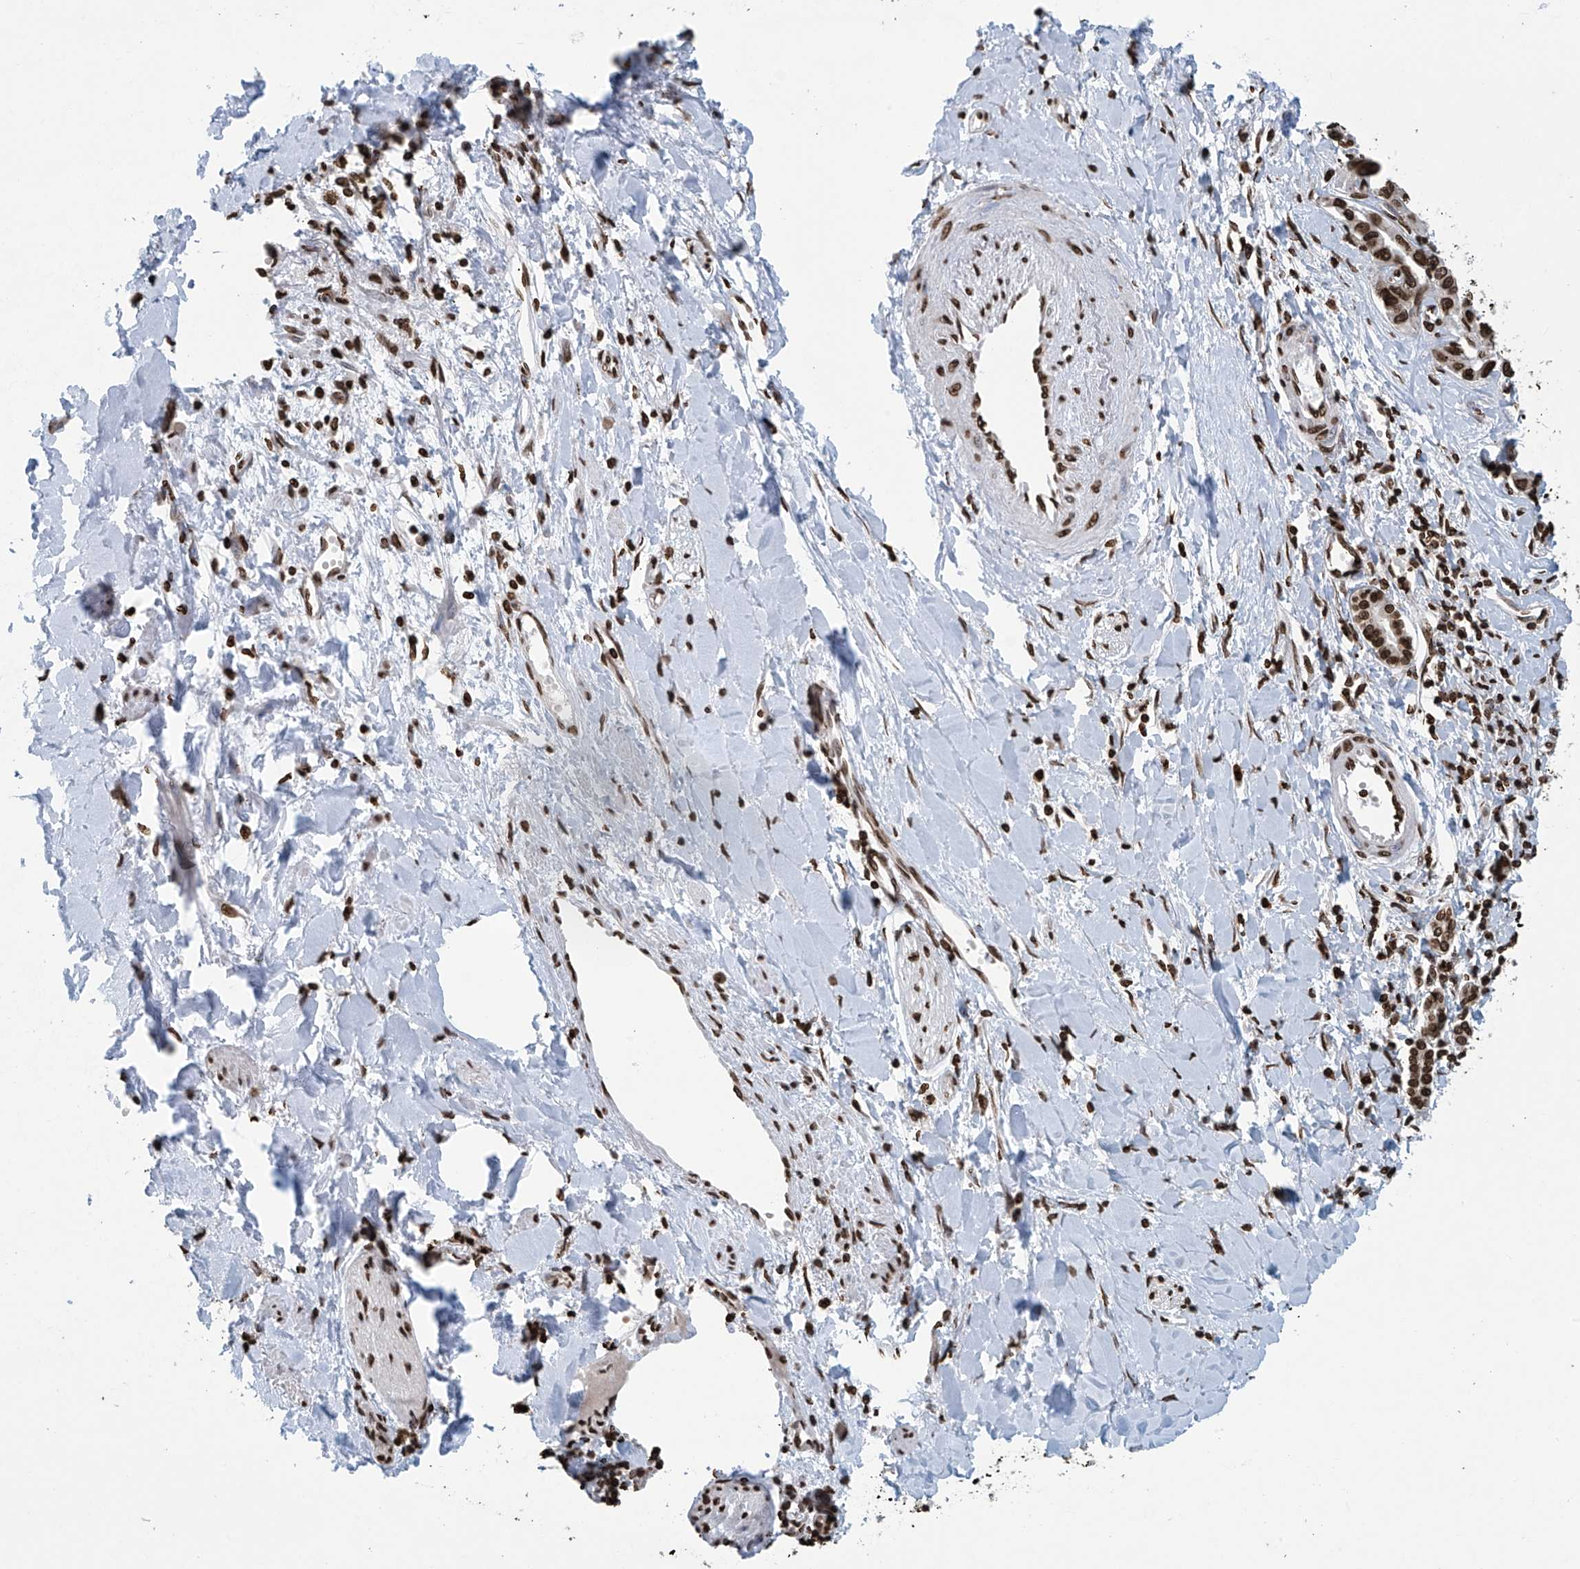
{"staining": {"intensity": "strong", "quantity": ">75%", "location": "nuclear"}, "tissue": "liver cancer", "cell_type": "Tumor cells", "image_type": "cancer", "snomed": [{"axis": "morphology", "description": "Cholangiocarcinoma"}, {"axis": "topography", "description": "Liver"}], "caption": "Protein staining displays strong nuclear positivity in about >75% of tumor cells in liver cholangiocarcinoma.", "gene": "DPPA2", "patient": {"sex": "male", "age": 59}}